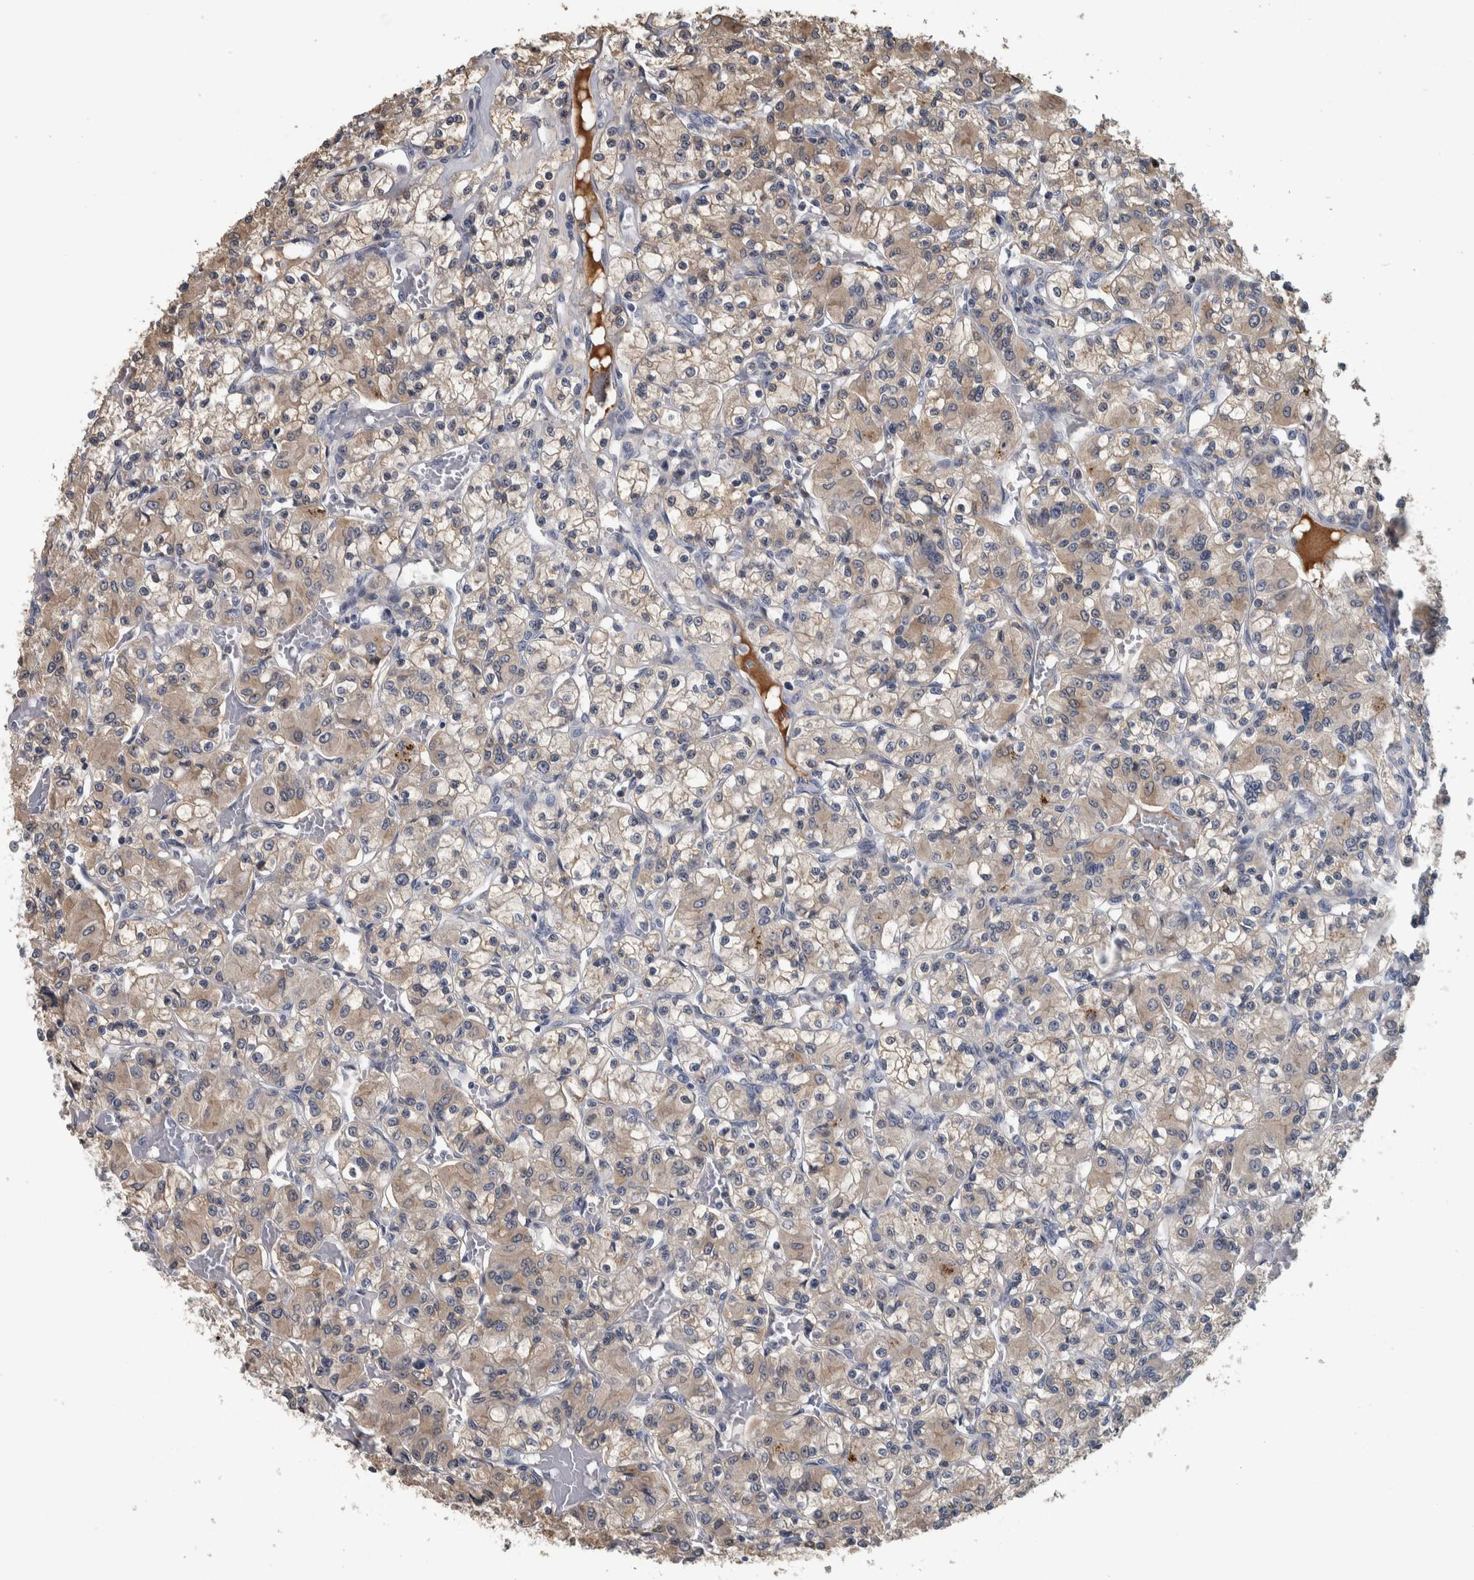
{"staining": {"intensity": "weak", "quantity": ">75%", "location": "cytoplasmic/membranous"}, "tissue": "renal cancer", "cell_type": "Tumor cells", "image_type": "cancer", "snomed": [{"axis": "morphology", "description": "Adenocarcinoma, NOS"}, {"axis": "topography", "description": "Kidney"}], "caption": "Renal cancer stained with a brown dye shows weak cytoplasmic/membranous positive expression in about >75% of tumor cells.", "gene": "CAVIN4", "patient": {"sex": "female", "age": 59}}